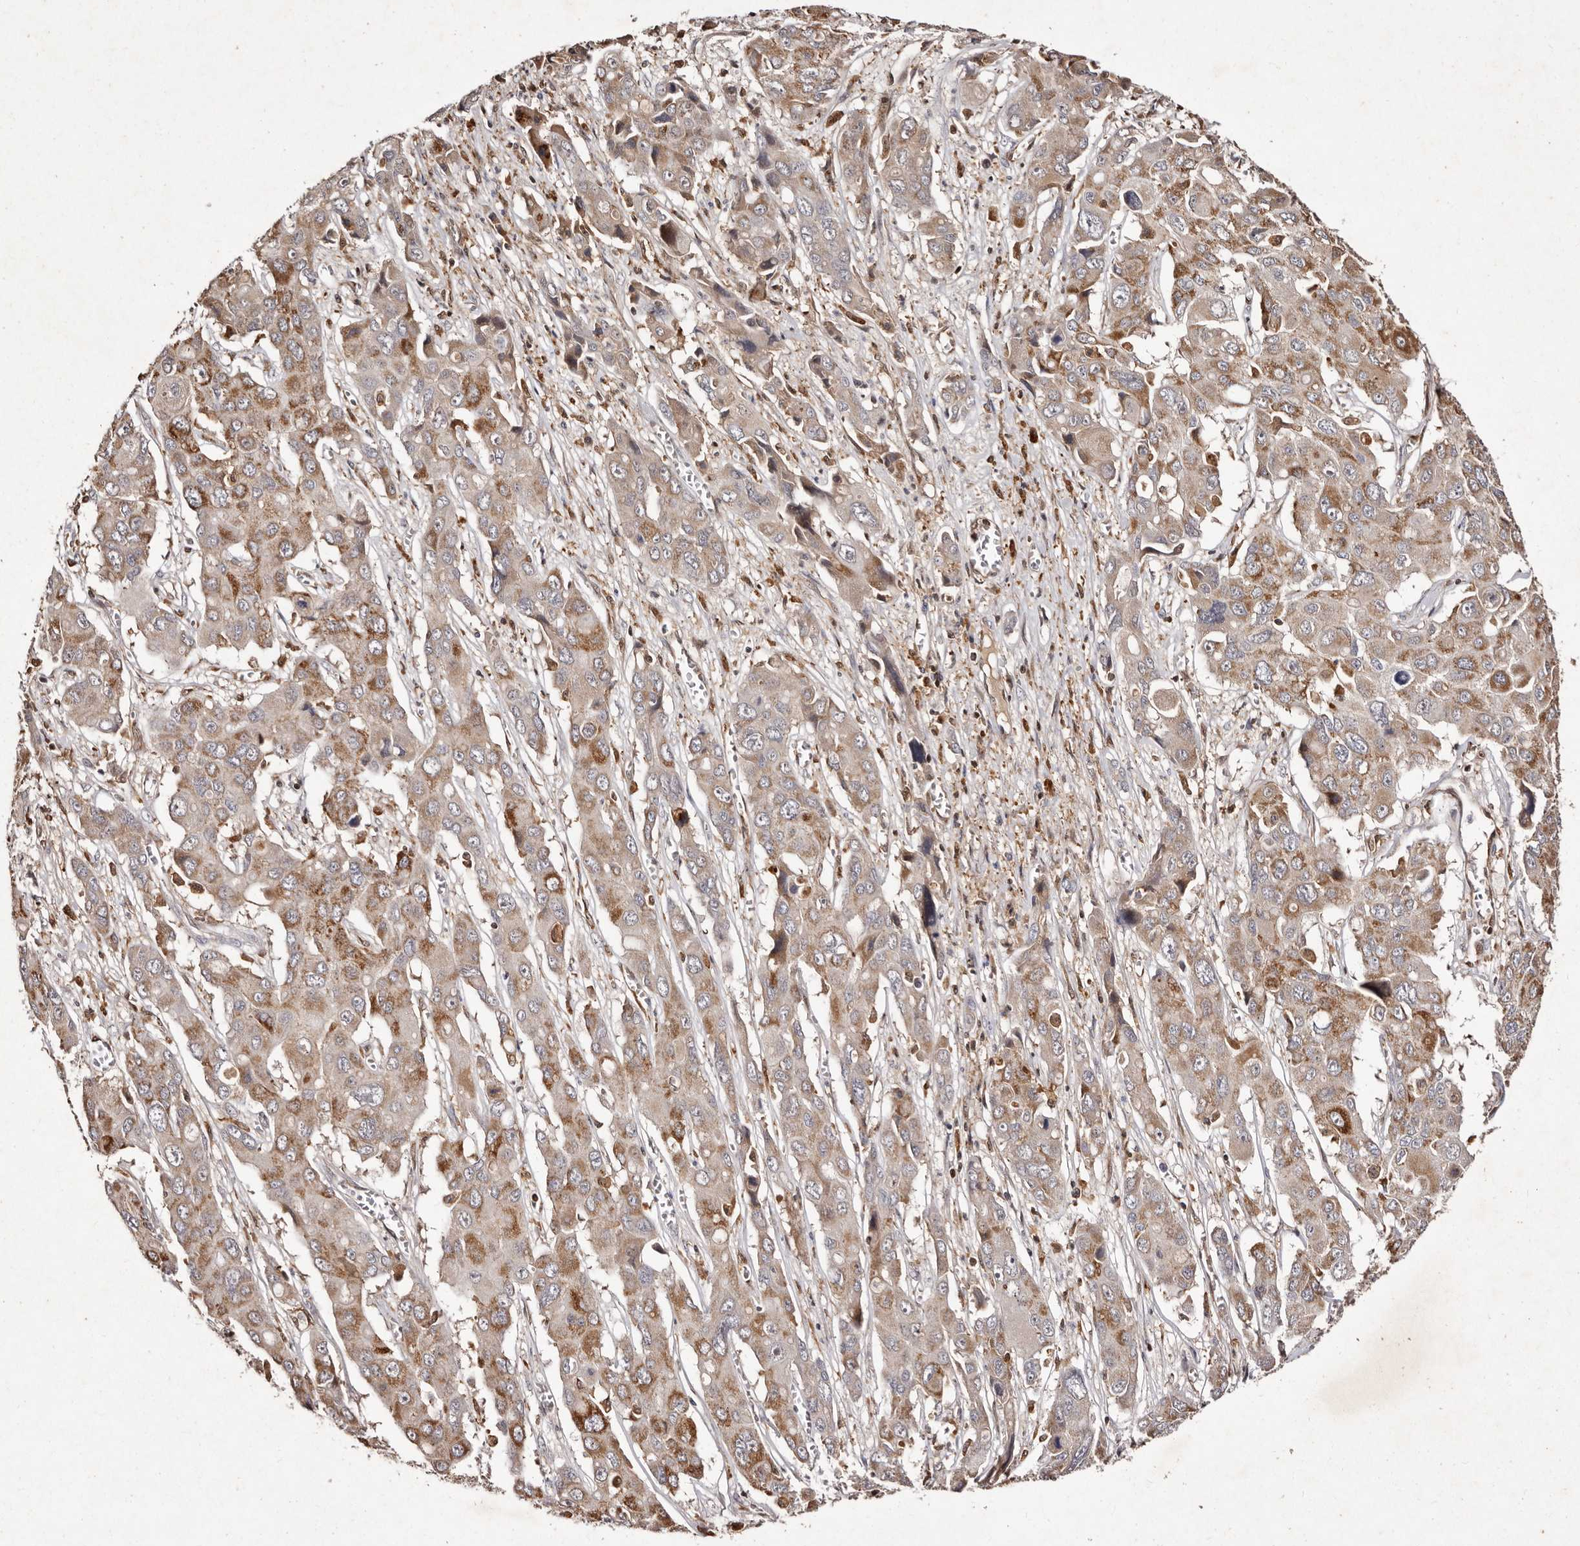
{"staining": {"intensity": "moderate", "quantity": ">75%", "location": "cytoplasmic/membranous"}, "tissue": "liver cancer", "cell_type": "Tumor cells", "image_type": "cancer", "snomed": [{"axis": "morphology", "description": "Cholangiocarcinoma"}, {"axis": "topography", "description": "Liver"}], "caption": "An image of liver cancer (cholangiocarcinoma) stained for a protein shows moderate cytoplasmic/membranous brown staining in tumor cells.", "gene": "GIMAP4", "patient": {"sex": "male", "age": 67}}